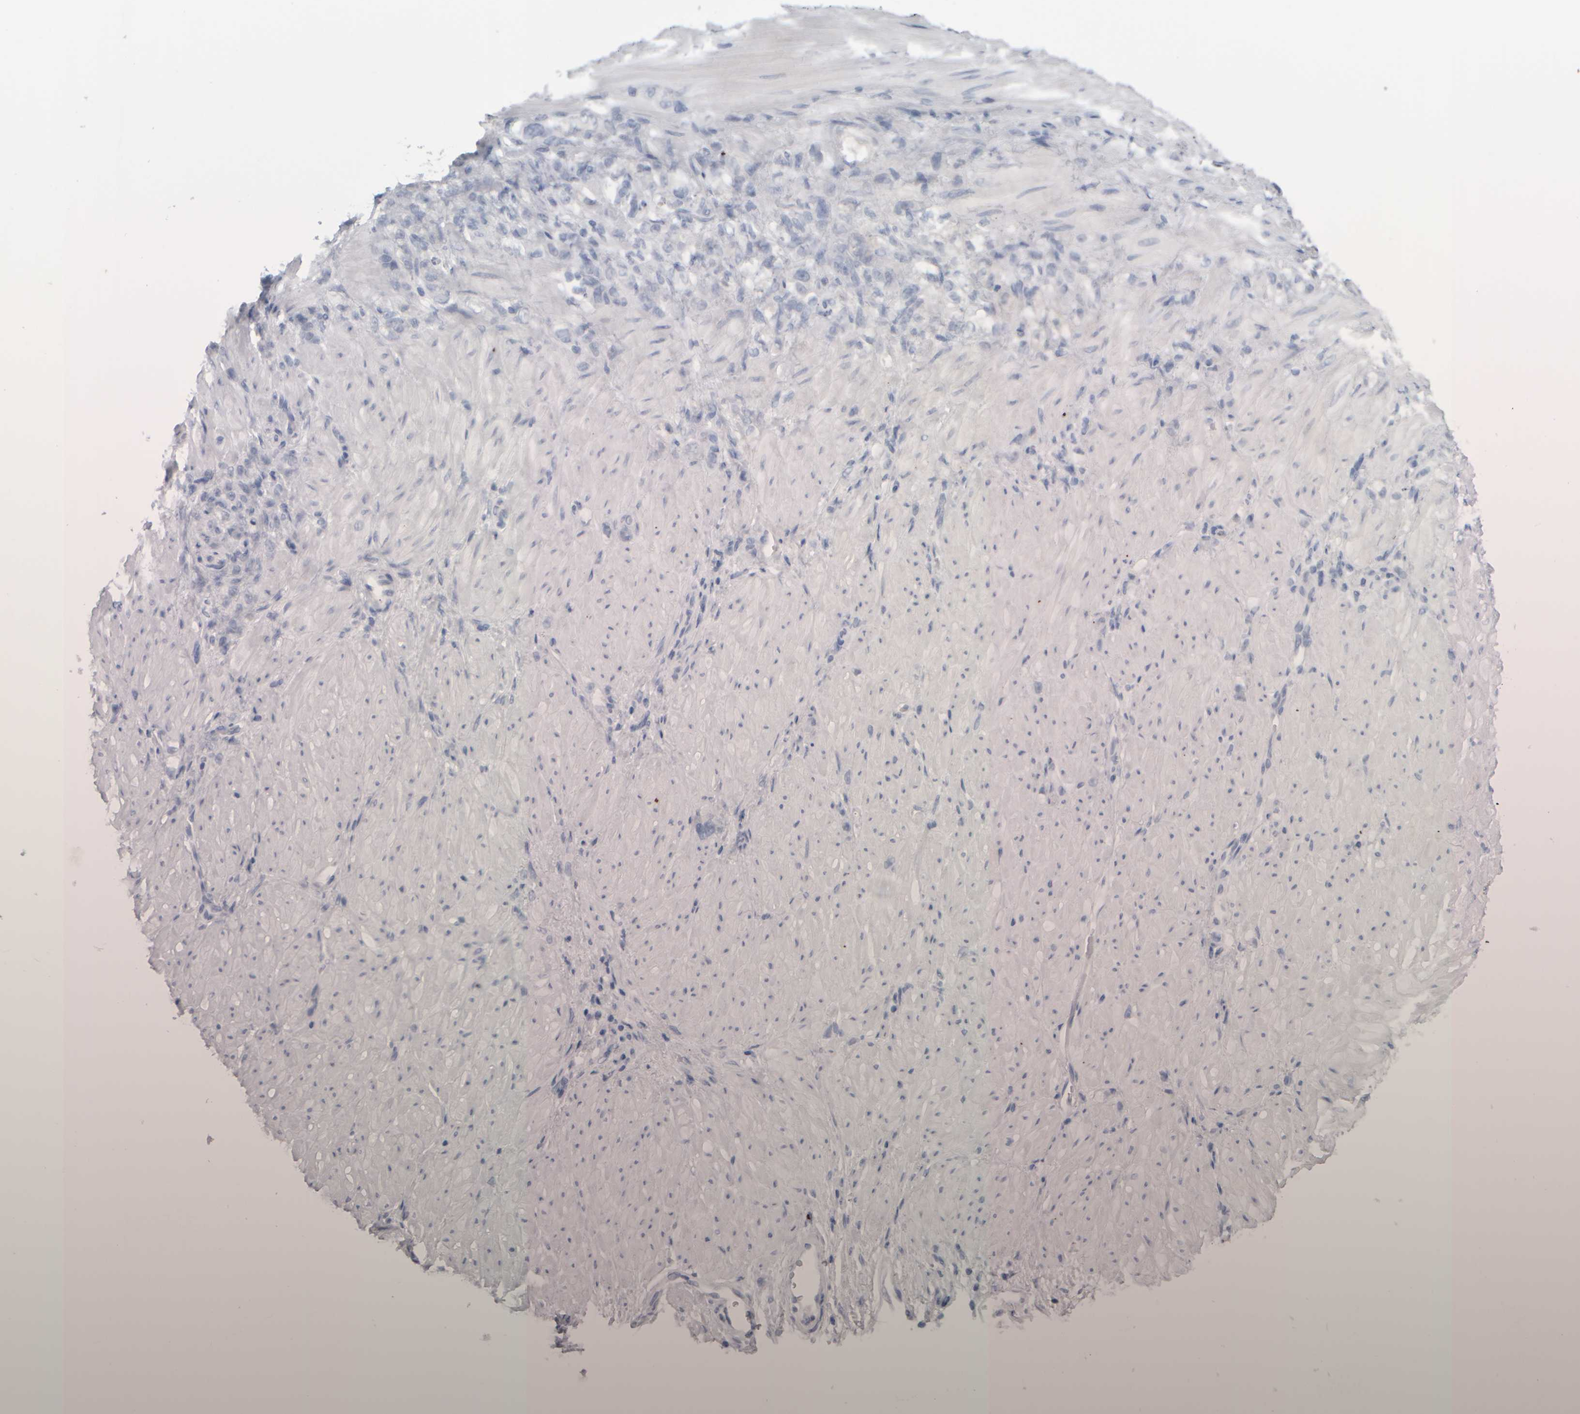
{"staining": {"intensity": "negative", "quantity": "none", "location": "none"}, "tissue": "stomach cancer", "cell_type": "Tumor cells", "image_type": "cancer", "snomed": [{"axis": "morphology", "description": "Normal tissue, NOS"}, {"axis": "morphology", "description": "Adenocarcinoma, NOS"}, {"axis": "topography", "description": "Stomach"}], "caption": "Tumor cells are negative for brown protein staining in stomach cancer.", "gene": "EPHX2", "patient": {"sex": "male", "age": 82}}